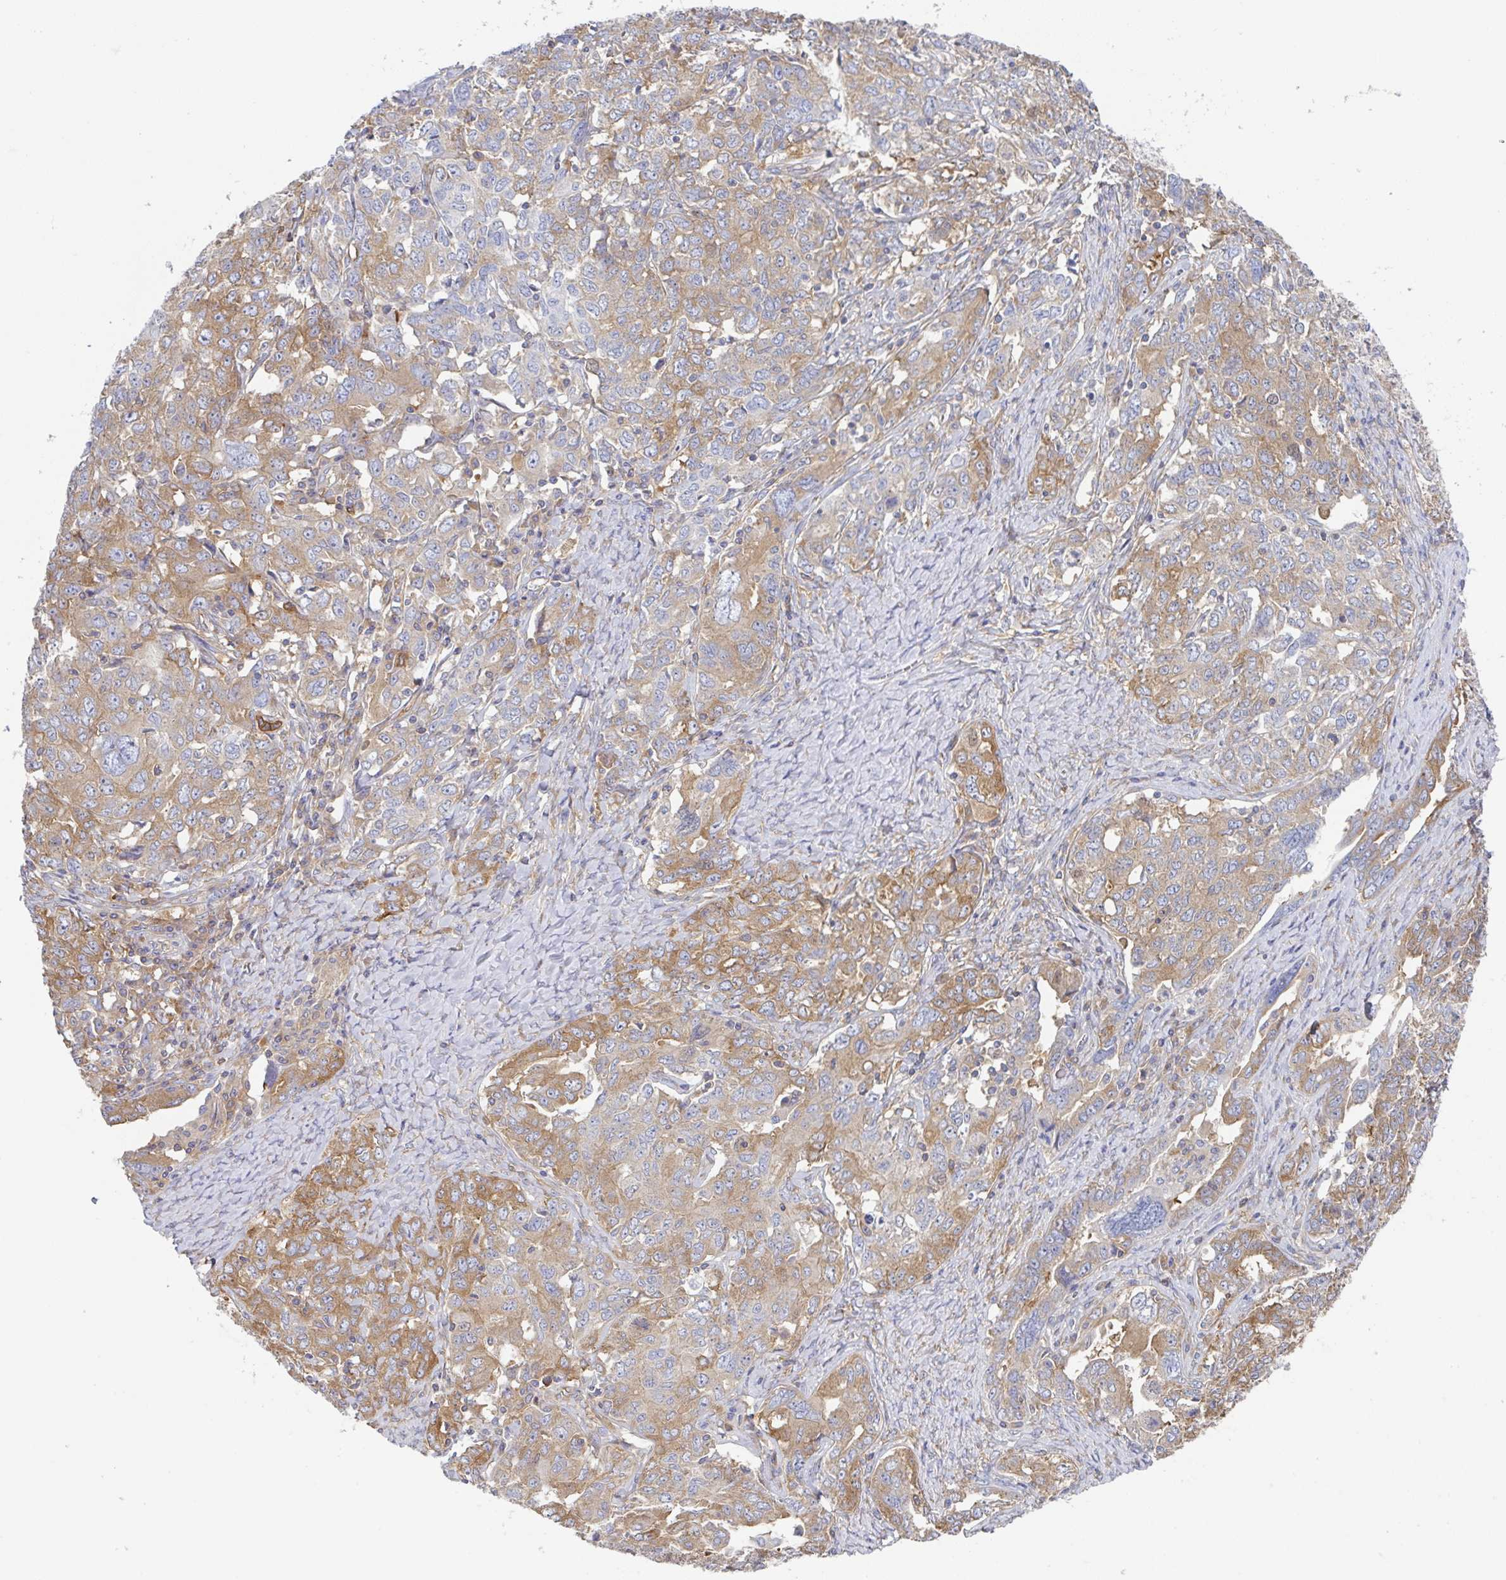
{"staining": {"intensity": "moderate", "quantity": ">75%", "location": "cytoplasmic/membranous"}, "tissue": "ovarian cancer", "cell_type": "Tumor cells", "image_type": "cancer", "snomed": [{"axis": "morphology", "description": "Carcinoma, endometroid"}, {"axis": "topography", "description": "Ovary"}], "caption": "High-magnification brightfield microscopy of ovarian endometroid carcinoma stained with DAB (brown) and counterstained with hematoxylin (blue). tumor cells exhibit moderate cytoplasmic/membranous expression is identified in approximately>75% of cells.", "gene": "AMPD2", "patient": {"sex": "female", "age": 62}}